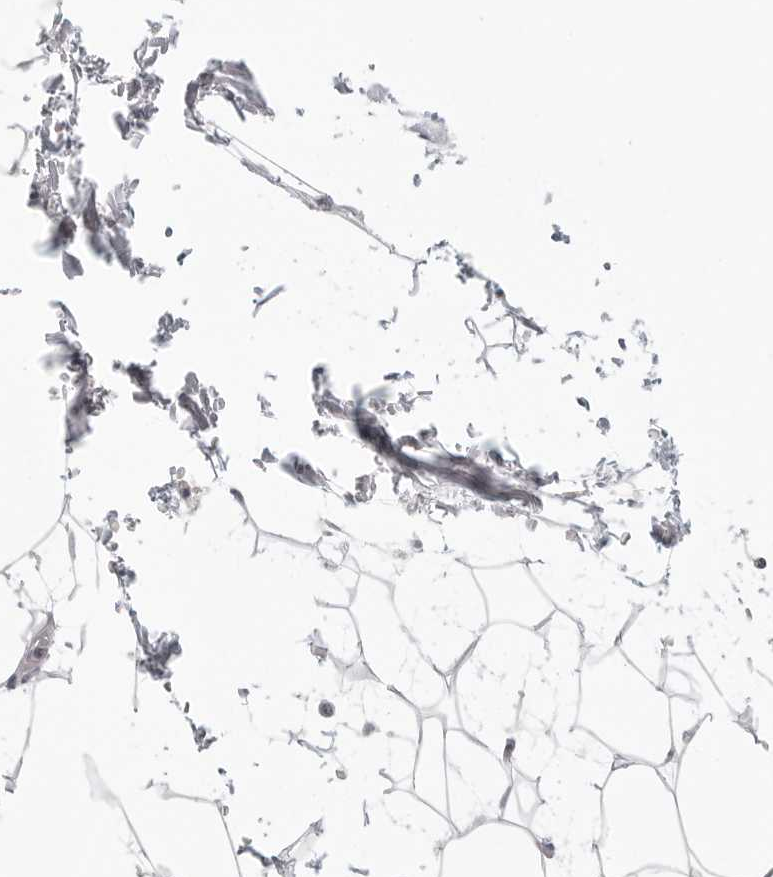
{"staining": {"intensity": "negative", "quantity": "none", "location": "none"}, "tissue": "adipose tissue", "cell_type": "Adipocytes", "image_type": "normal", "snomed": [{"axis": "morphology", "description": "Normal tissue, NOS"}, {"axis": "topography", "description": "Soft tissue"}], "caption": "Adipocytes are negative for protein expression in normal human adipose tissue. (Brightfield microscopy of DAB immunohistochemistry at high magnification).", "gene": "HMGCS2", "patient": {"sex": "male", "age": 72}}